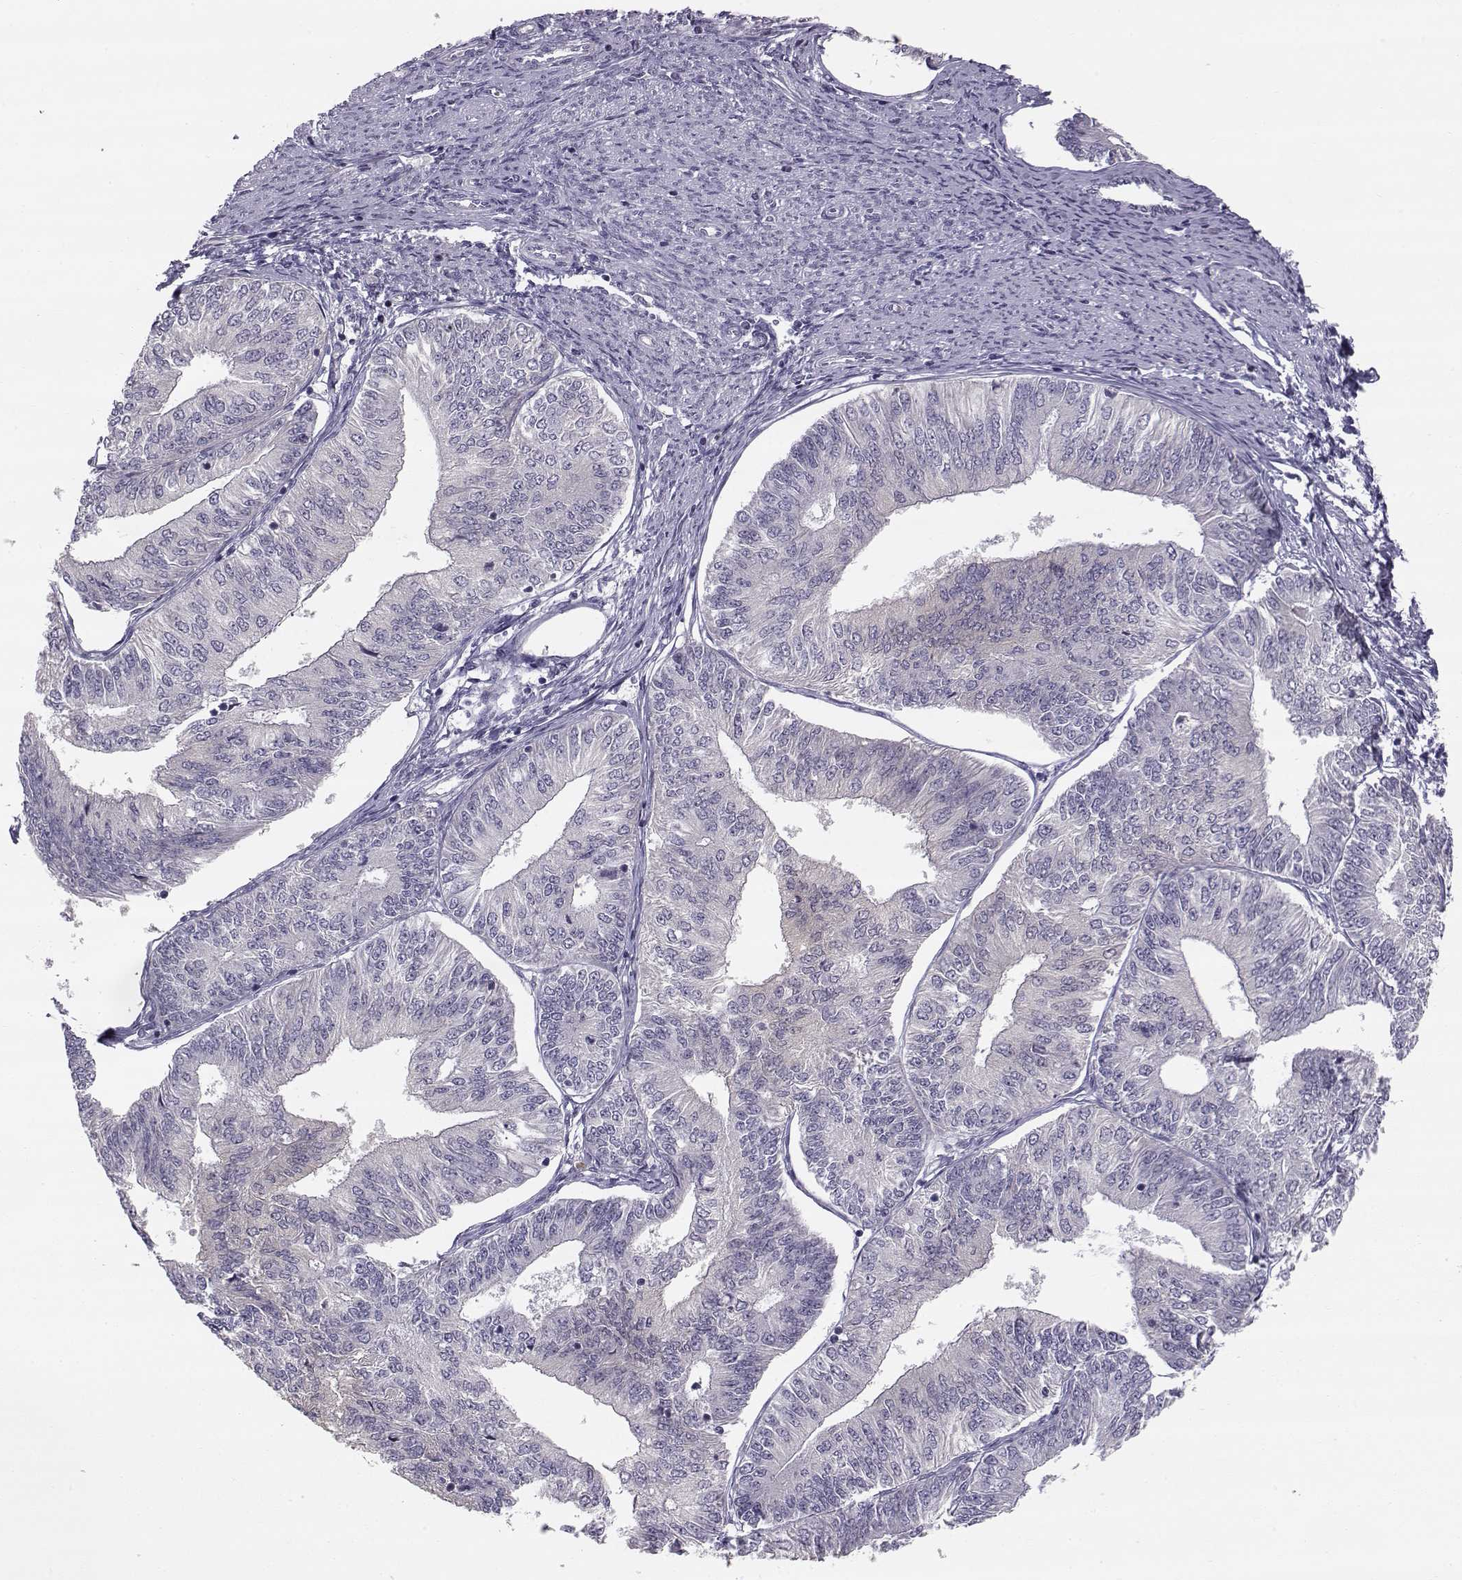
{"staining": {"intensity": "negative", "quantity": "none", "location": "none"}, "tissue": "endometrial cancer", "cell_type": "Tumor cells", "image_type": "cancer", "snomed": [{"axis": "morphology", "description": "Adenocarcinoma, NOS"}, {"axis": "topography", "description": "Endometrium"}], "caption": "This is an immunohistochemistry (IHC) micrograph of adenocarcinoma (endometrial). There is no staining in tumor cells.", "gene": "ACSL6", "patient": {"sex": "female", "age": 58}}